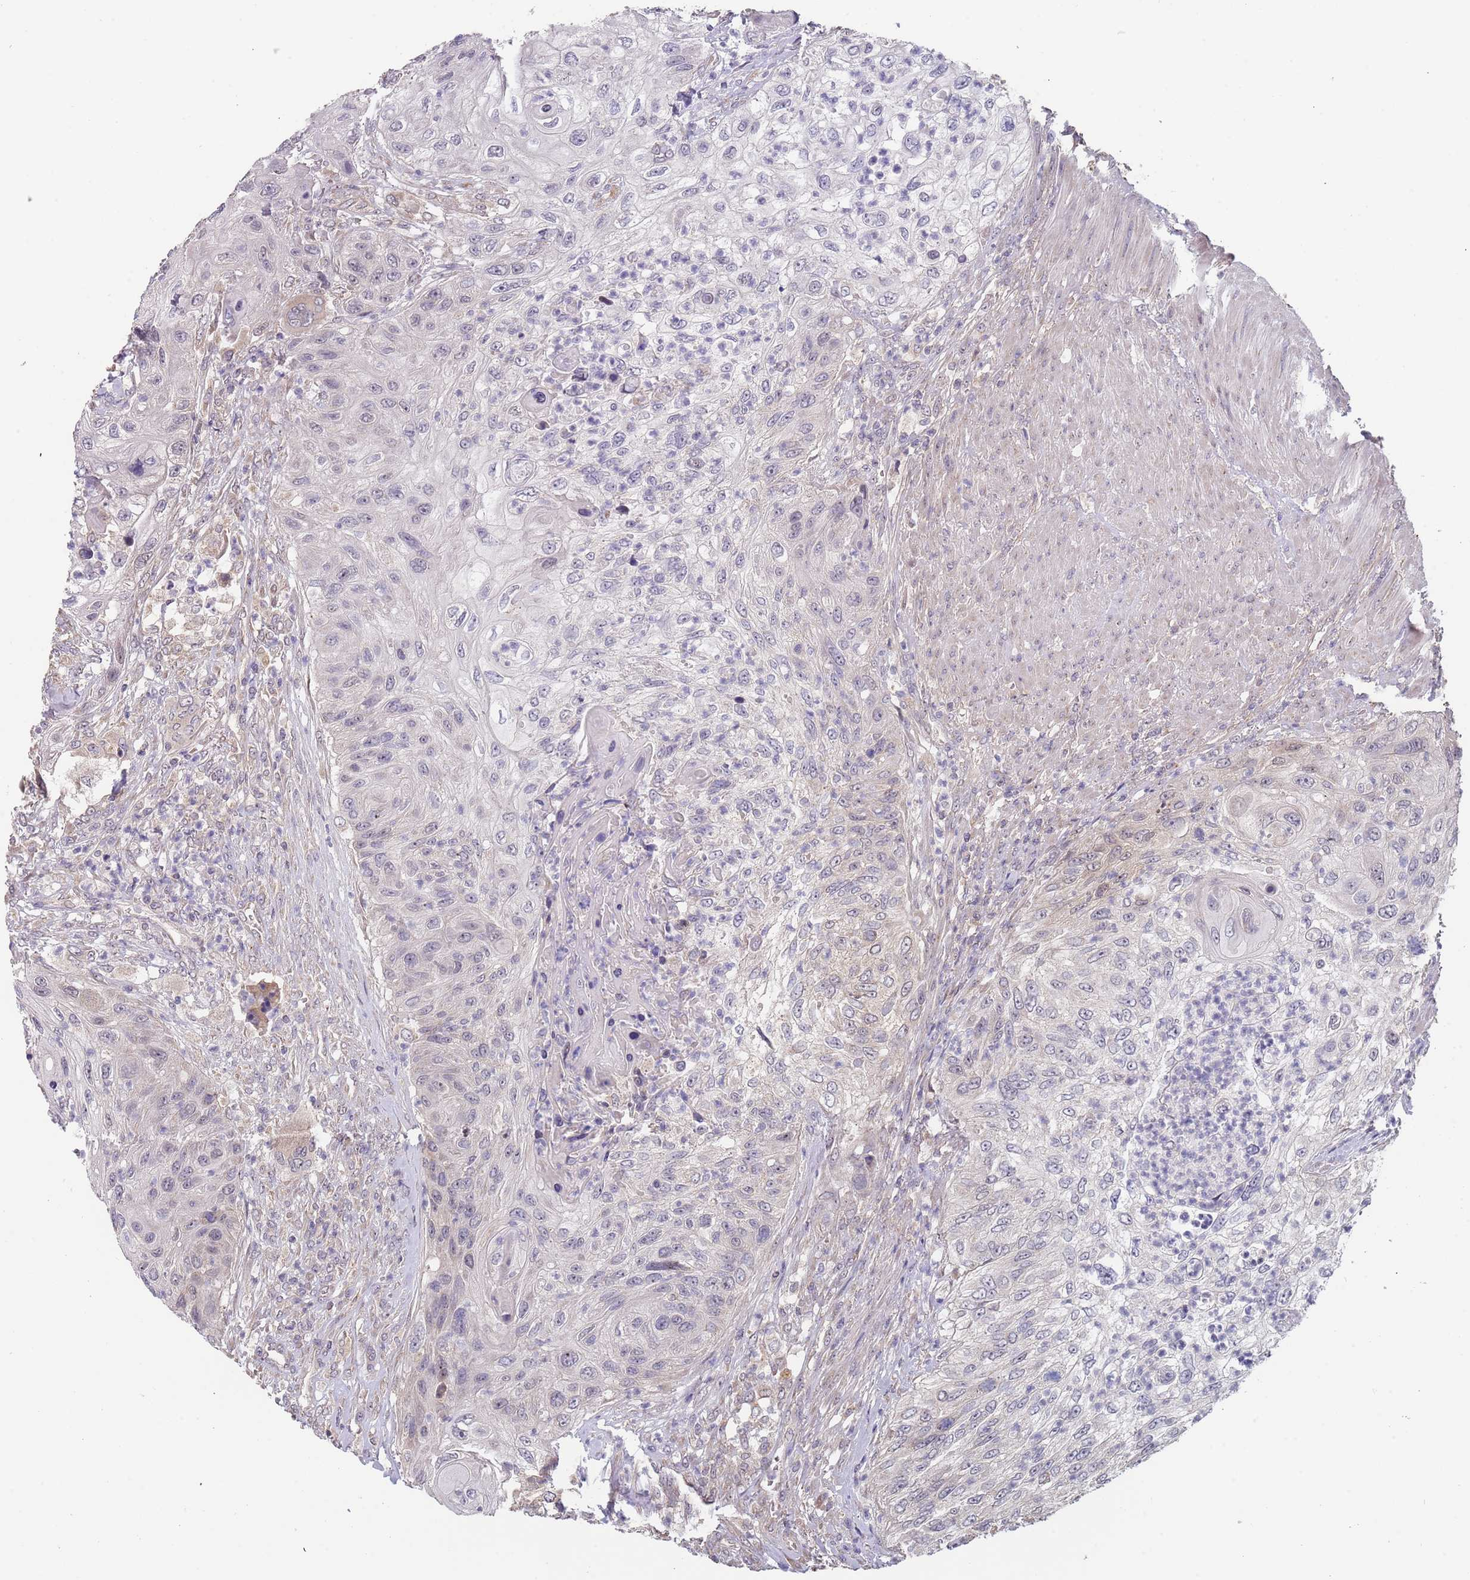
{"staining": {"intensity": "negative", "quantity": "none", "location": "none"}, "tissue": "urothelial cancer", "cell_type": "Tumor cells", "image_type": "cancer", "snomed": [{"axis": "morphology", "description": "Urothelial carcinoma, High grade"}, {"axis": "topography", "description": "Urinary bladder"}], "caption": "Image shows no protein expression in tumor cells of urothelial cancer tissue.", "gene": "TMEM64", "patient": {"sex": "female", "age": 60}}